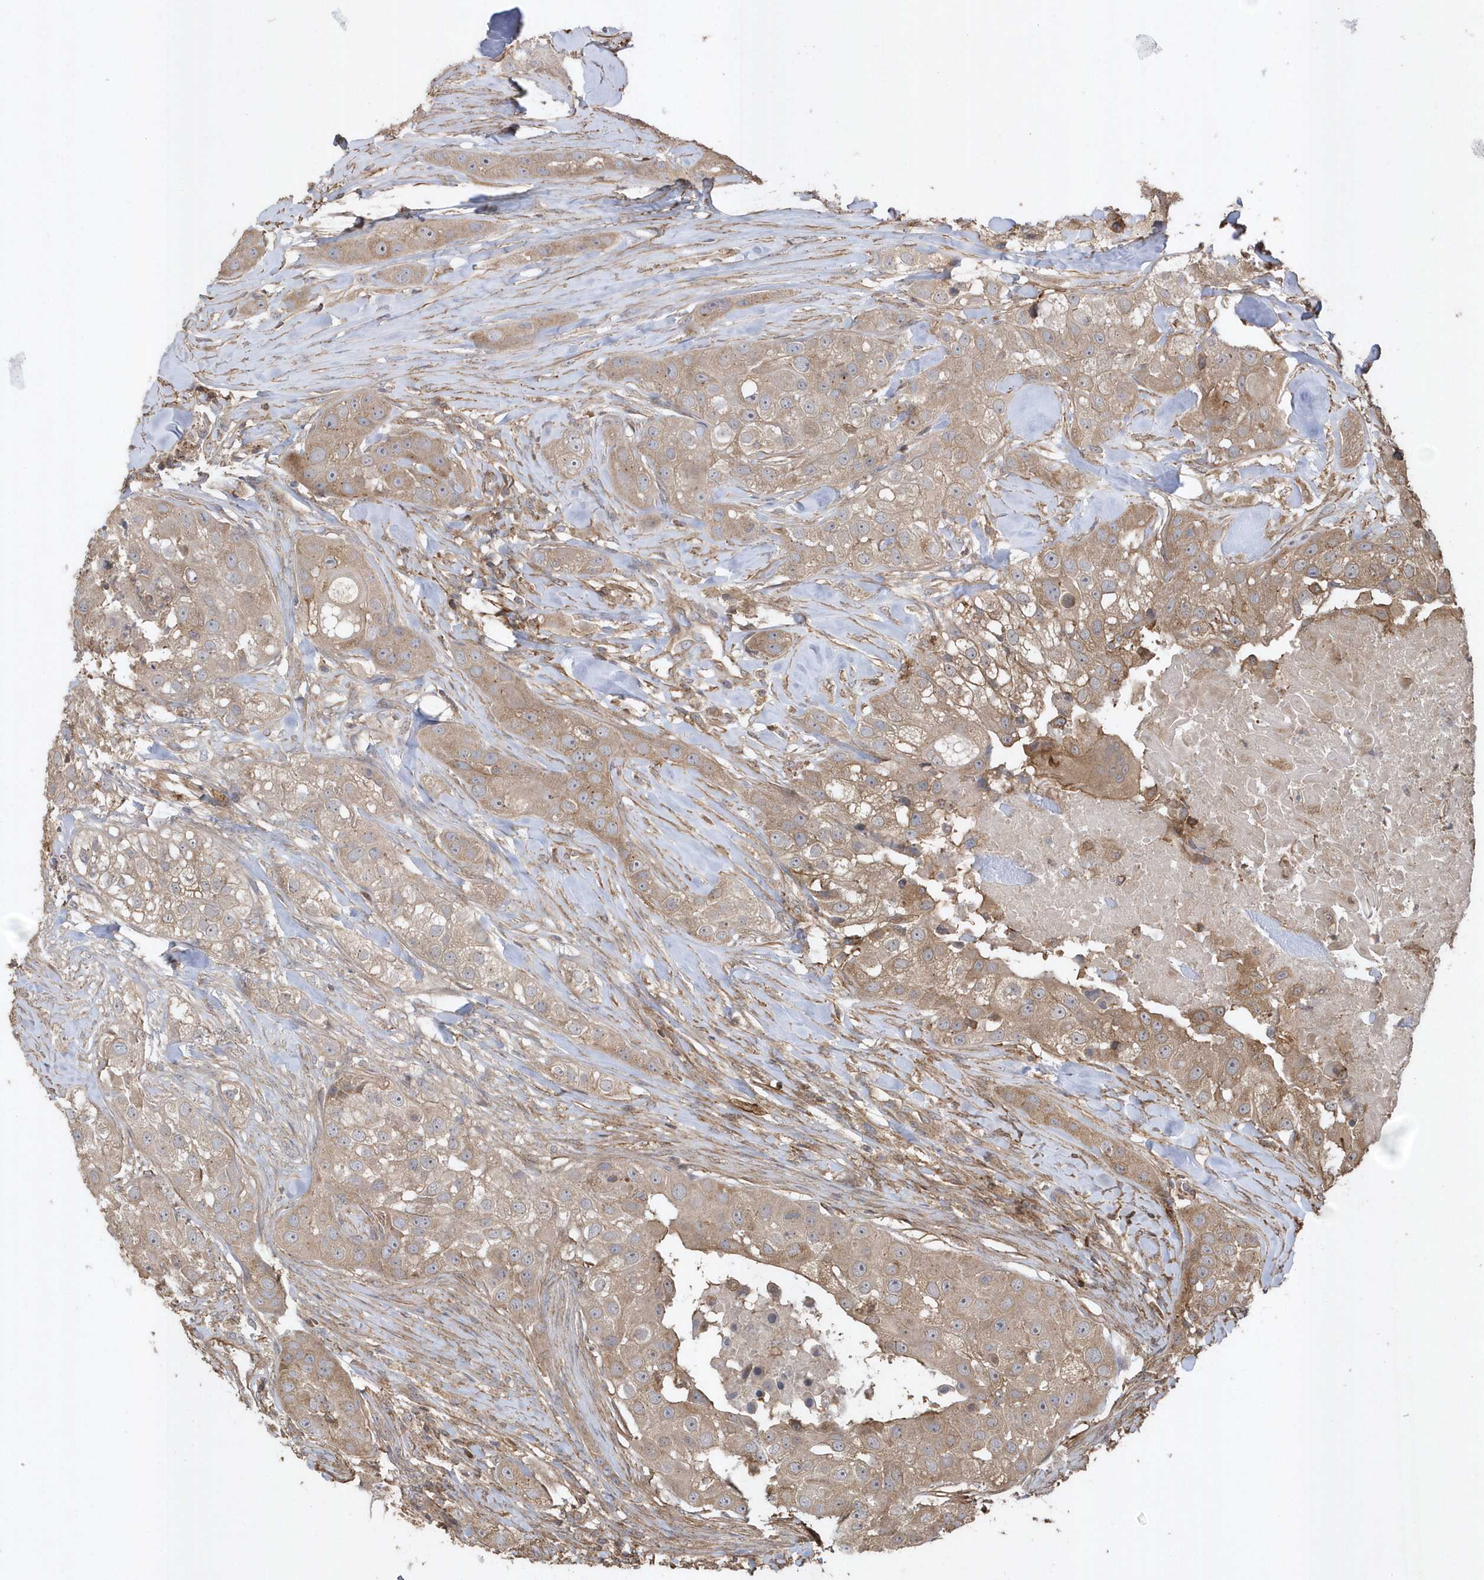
{"staining": {"intensity": "moderate", "quantity": ">75%", "location": "cytoplasmic/membranous"}, "tissue": "head and neck cancer", "cell_type": "Tumor cells", "image_type": "cancer", "snomed": [{"axis": "morphology", "description": "Normal tissue, NOS"}, {"axis": "morphology", "description": "Squamous cell carcinoma, NOS"}, {"axis": "topography", "description": "Skeletal muscle"}, {"axis": "topography", "description": "Head-Neck"}], "caption": "Head and neck squamous cell carcinoma tissue reveals moderate cytoplasmic/membranous positivity in about >75% of tumor cells", "gene": "SENP8", "patient": {"sex": "male", "age": 51}}